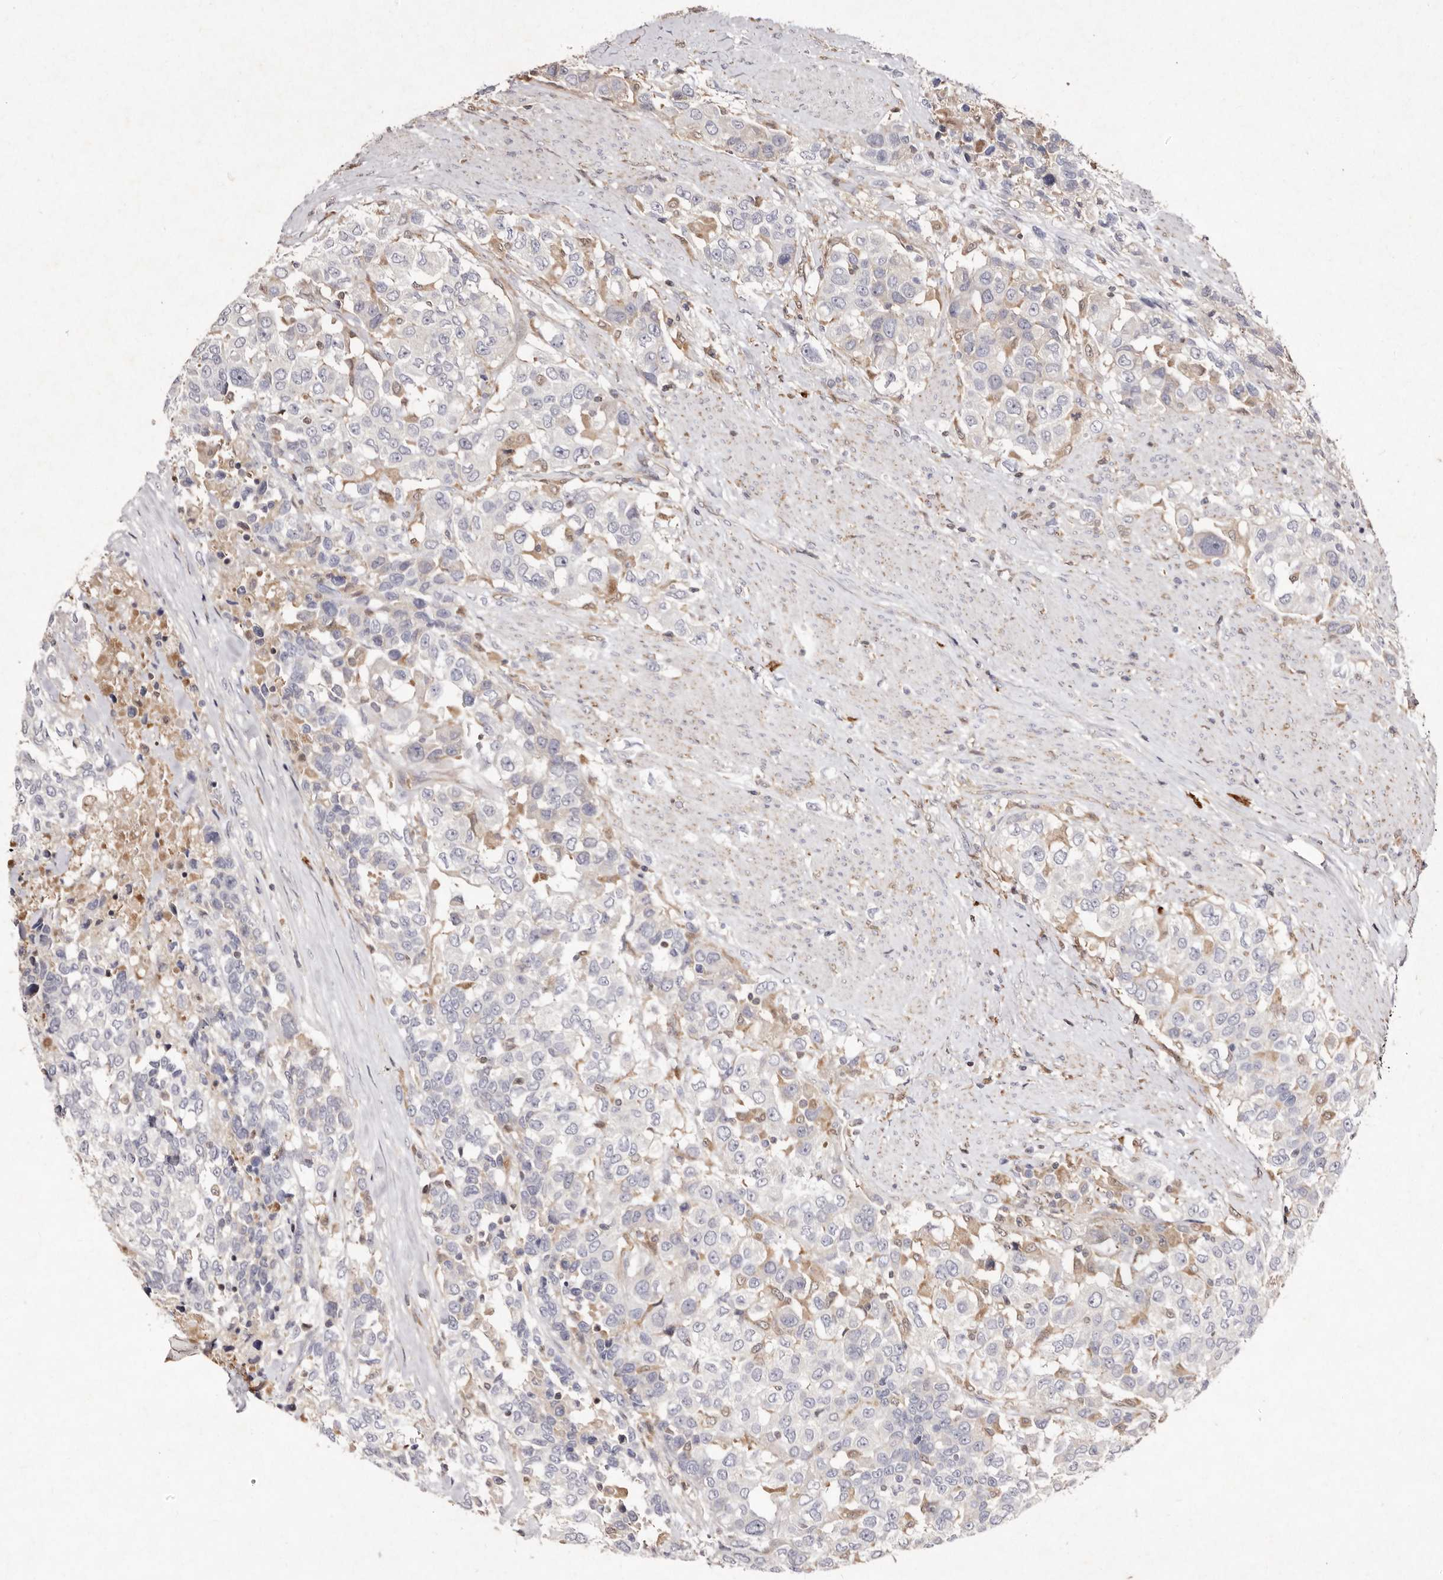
{"staining": {"intensity": "negative", "quantity": "none", "location": "none"}, "tissue": "urothelial cancer", "cell_type": "Tumor cells", "image_type": "cancer", "snomed": [{"axis": "morphology", "description": "Urothelial carcinoma, High grade"}, {"axis": "topography", "description": "Urinary bladder"}], "caption": "High-grade urothelial carcinoma stained for a protein using immunohistochemistry demonstrates no positivity tumor cells.", "gene": "GIMAP4", "patient": {"sex": "female", "age": 80}}